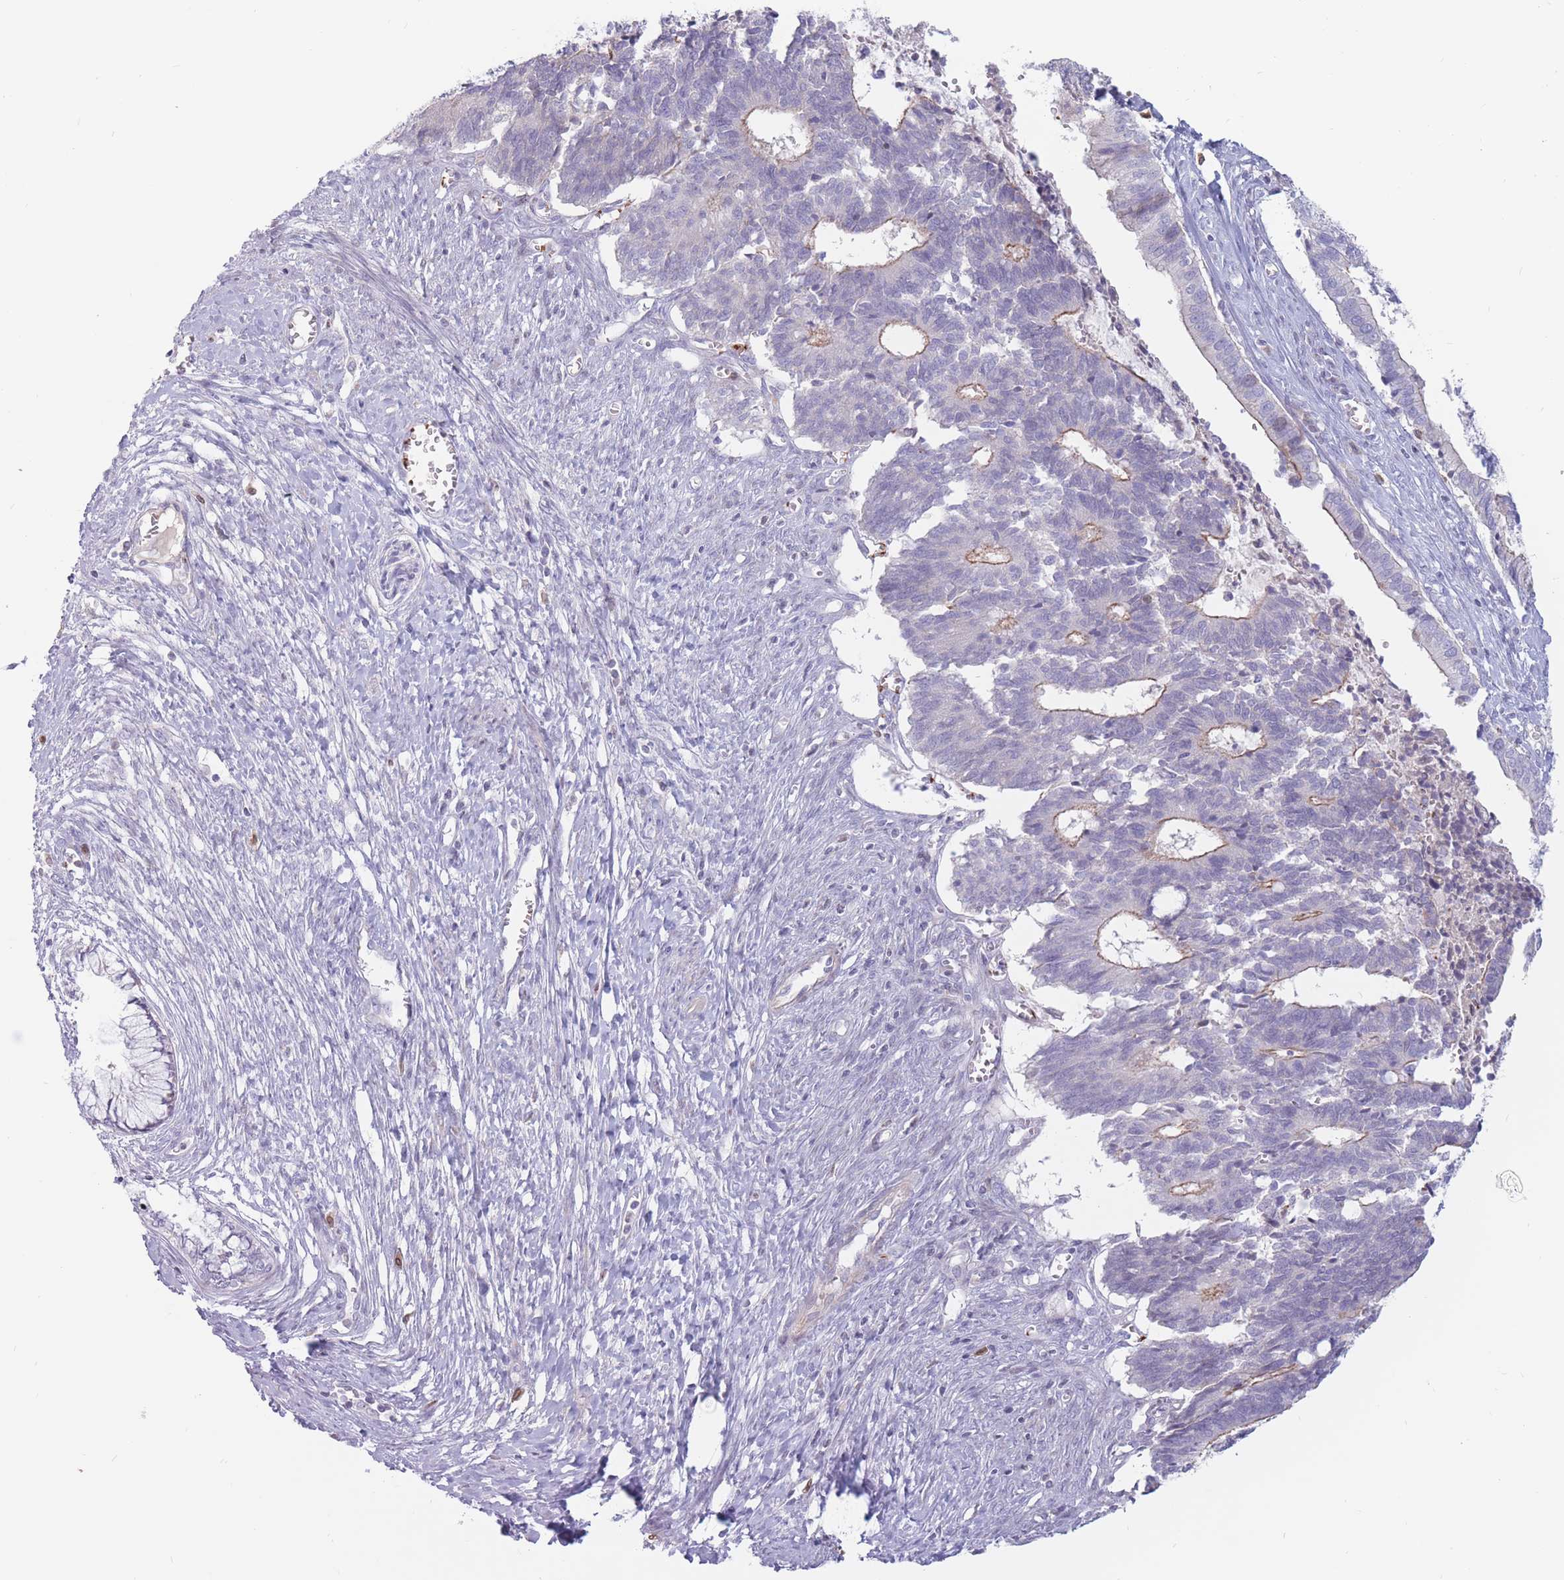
{"staining": {"intensity": "weak", "quantity": "<25%", "location": "cytoplasmic/membranous"}, "tissue": "cervical cancer", "cell_type": "Tumor cells", "image_type": "cancer", "snomed": [{"axis": "morphology", "description": "Adenocarcinoma, NOS"}, {"axis": "topography", "description": "Cervix"}], "caption": "A histopathology image of cervical cancer stained for a protein displays no brown staining in tumor cells.", "gene": "PTGDR", "patient": {"sex": "female", "age": 44}}